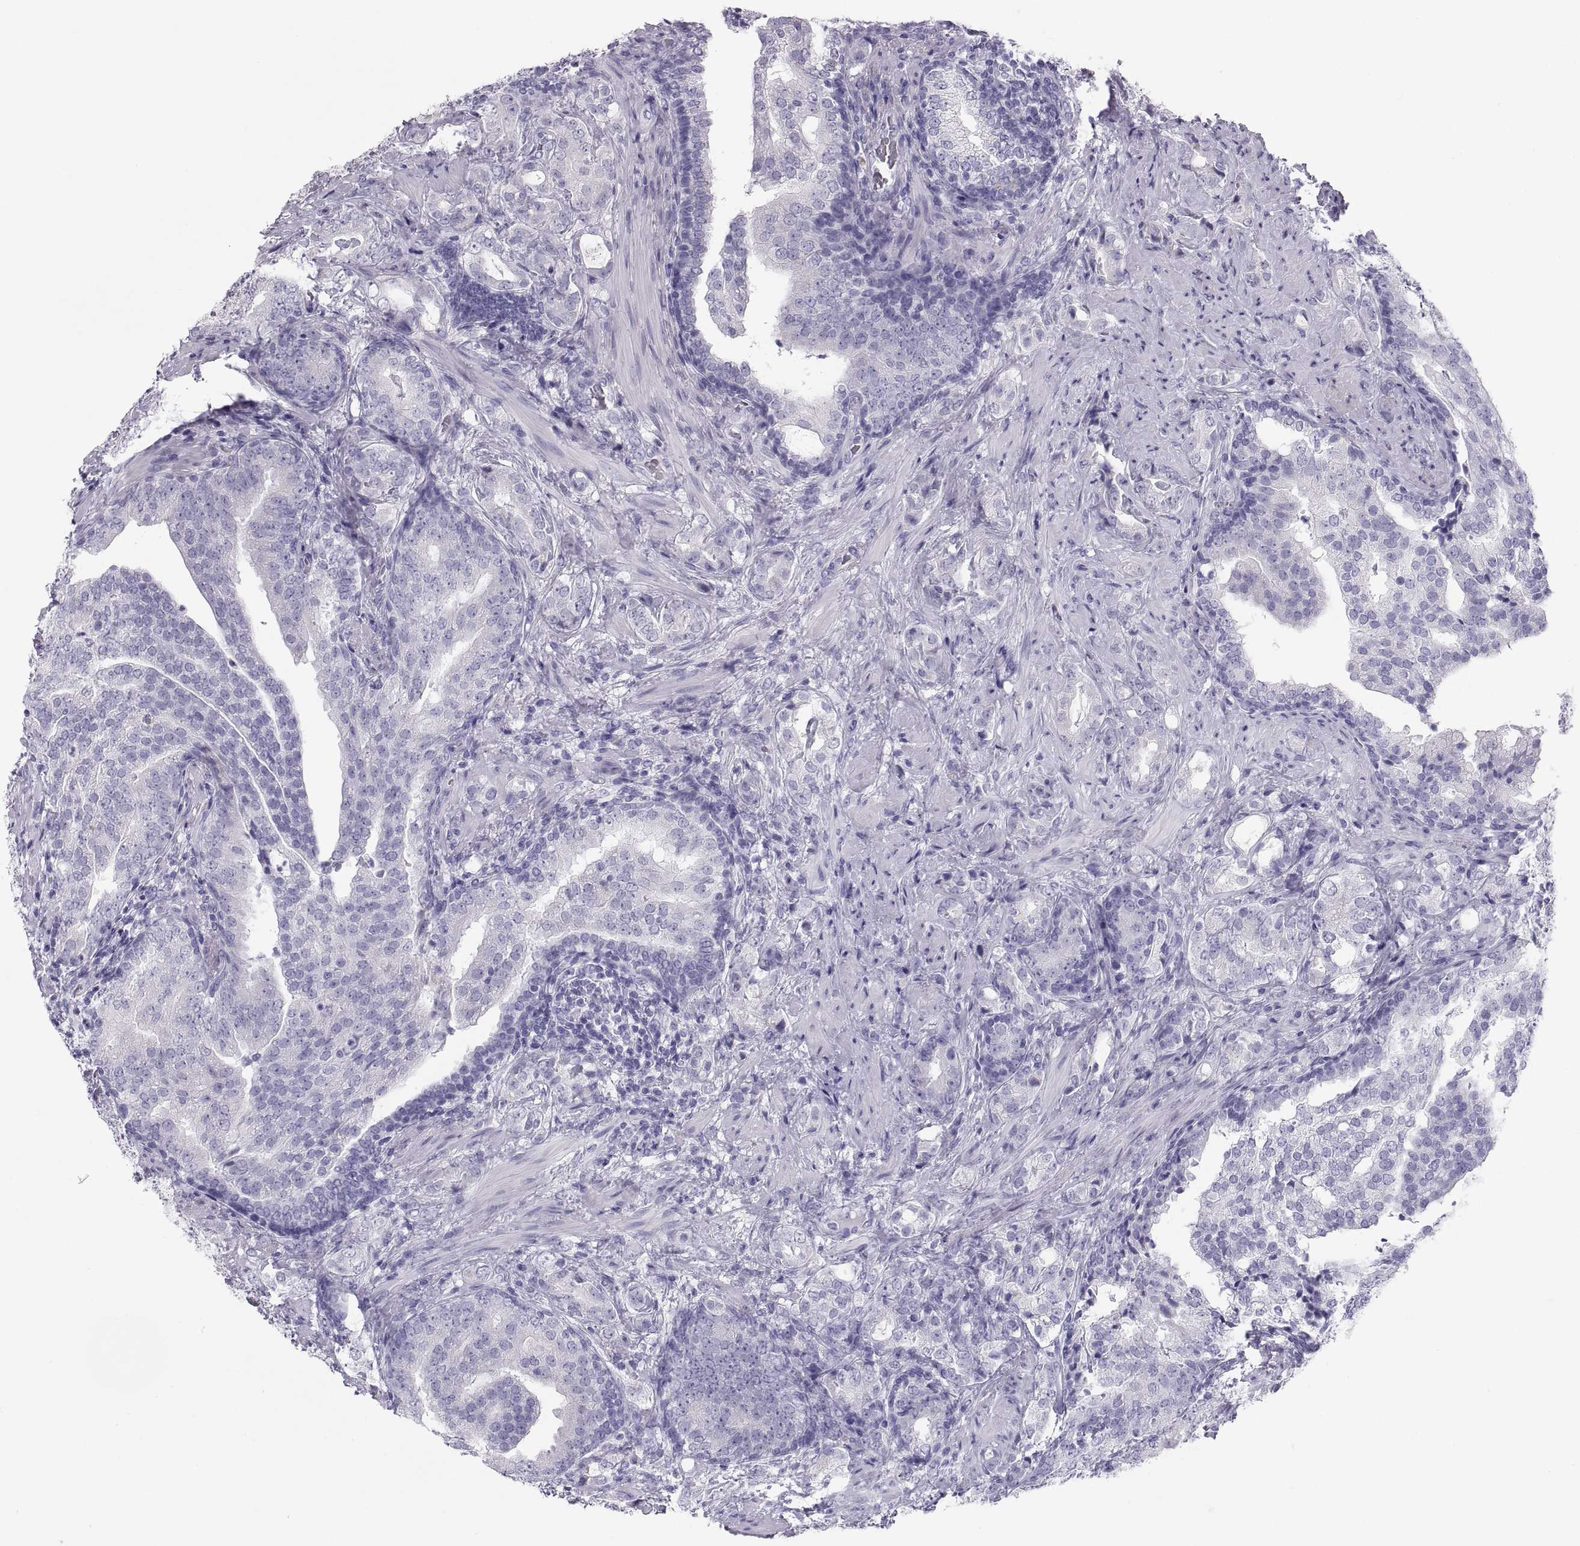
{"staining": {"intensity": "negative", "quantity": "none", "location": "none"}, "tissue": "prostate cancer", "cell_type": "Tumor cells", "image_type": "cancer", "snomed": [{"axis": "morphology", "description": "Adenocarcinoma, NOS"}, {"axis": "topography", "description": "Prostate"}], "caption": "High power microscopy image of an immunohistochemistry micrograph of adenocarcinoma (prostate), revealing no significant positivity in tumor cells. (DAB (3,3'-diaminobenzidine) immunohistochemistry visualized using brightfield microscopy, high magnification).", "gene": "PAX2", "patient": {"sex": "male", "age": 57}}